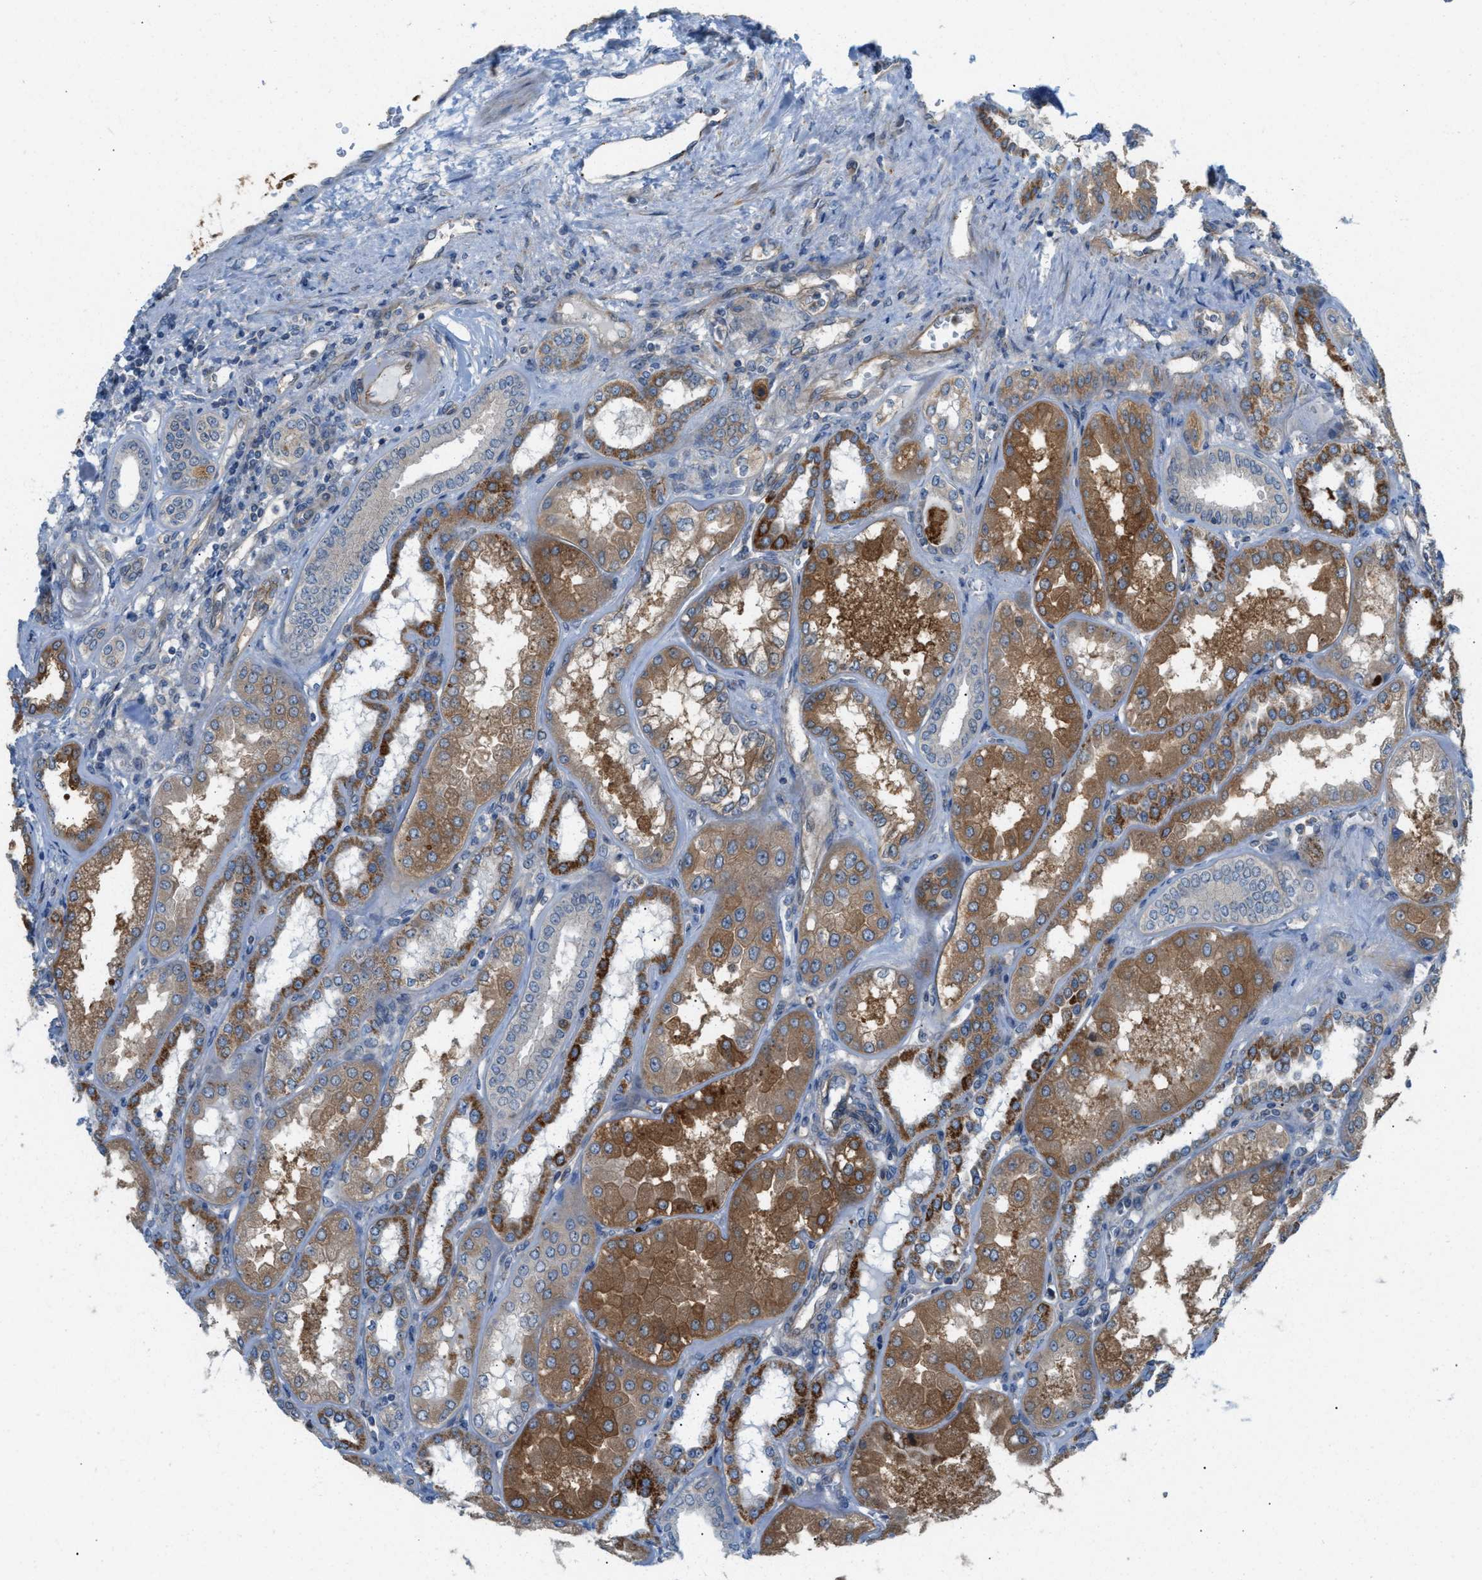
{"staining": {"intensity": "moderate", "quantity": "<25%", "location": "cytoplasmic/membranous"}, "tissue": "kidney", "cell_type": "Cells in glomeruli", "image_type": "normal", "snomed": [{"axis": "morphology", "description": "Normal tissue, NOS"}, {"axis": "topography", "description": "Kidney"}], "caption": "The immunohistochemical stain labels moderate cytoplasmic/membranous positivity in cells in glomeruli of unremarkable kidney. (DAB (3,3'-diaminobenzidine) = brown stain, brightfield microscopy at high magnification).", "gene": "PDCL", "patient": {"sex": "female", "age": 56}}